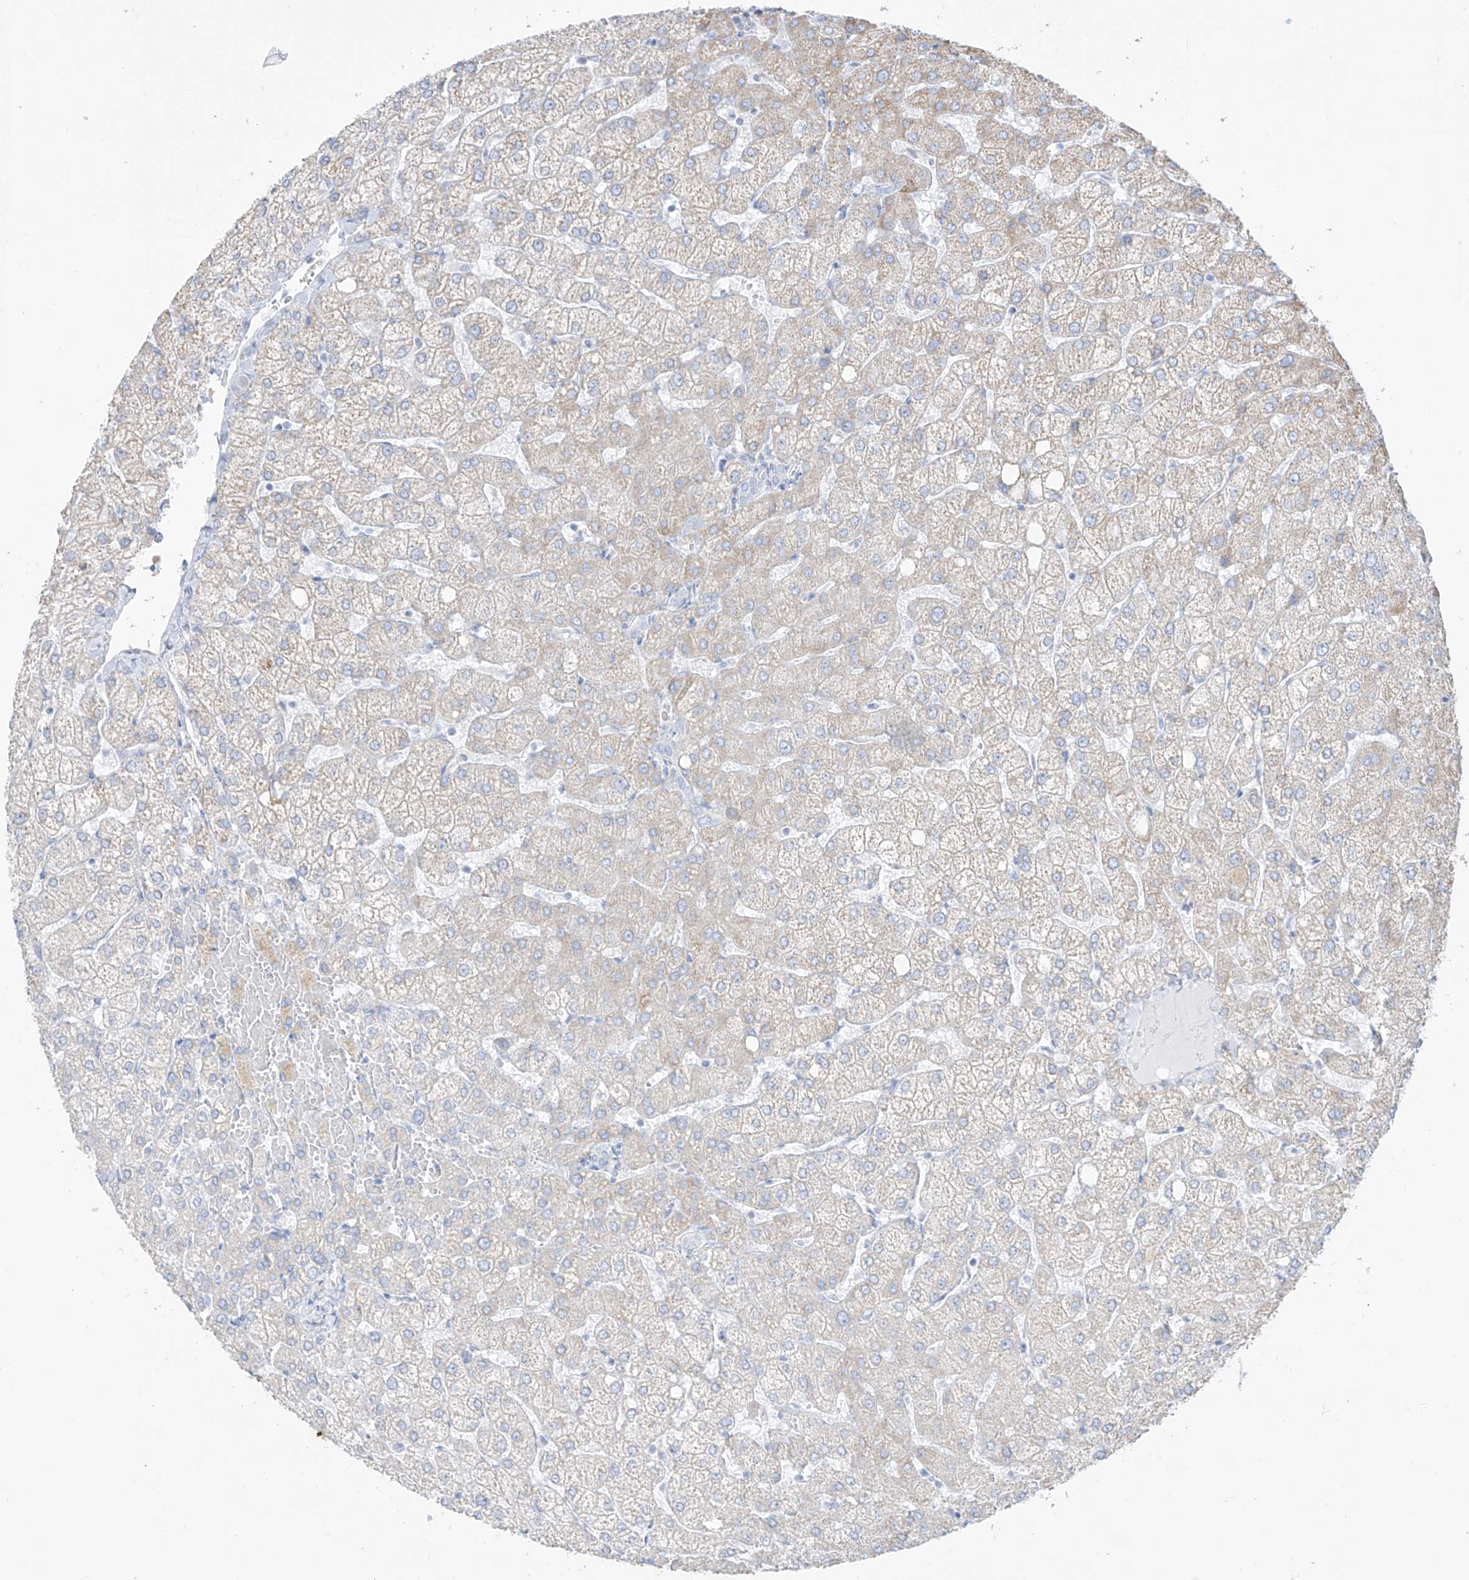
{"staining": {"intensity": "negative", "quantity": "none", "location": "none"}, "tissue": "liver", "cell_type": "Cholangiocytes", "image_type": "normal", "snomed": [{"axis": "morphology", "description": "Normal tissue, NOS"}, {"axis": "topography", "description": "Liver"}], "caption": "Immunohistochemistry photomicrograph of unremarkable liver stained for a protein (brown), which reveals no positivity in cholangiocytes. The staining was performed using DAB to visualize the protein expression in brown, while the nuclei were stained in blue with hematoxylin (Magnification: 20x).", "gene": "SLC26A3", "patient": {"sex": "female", "age": 54}}